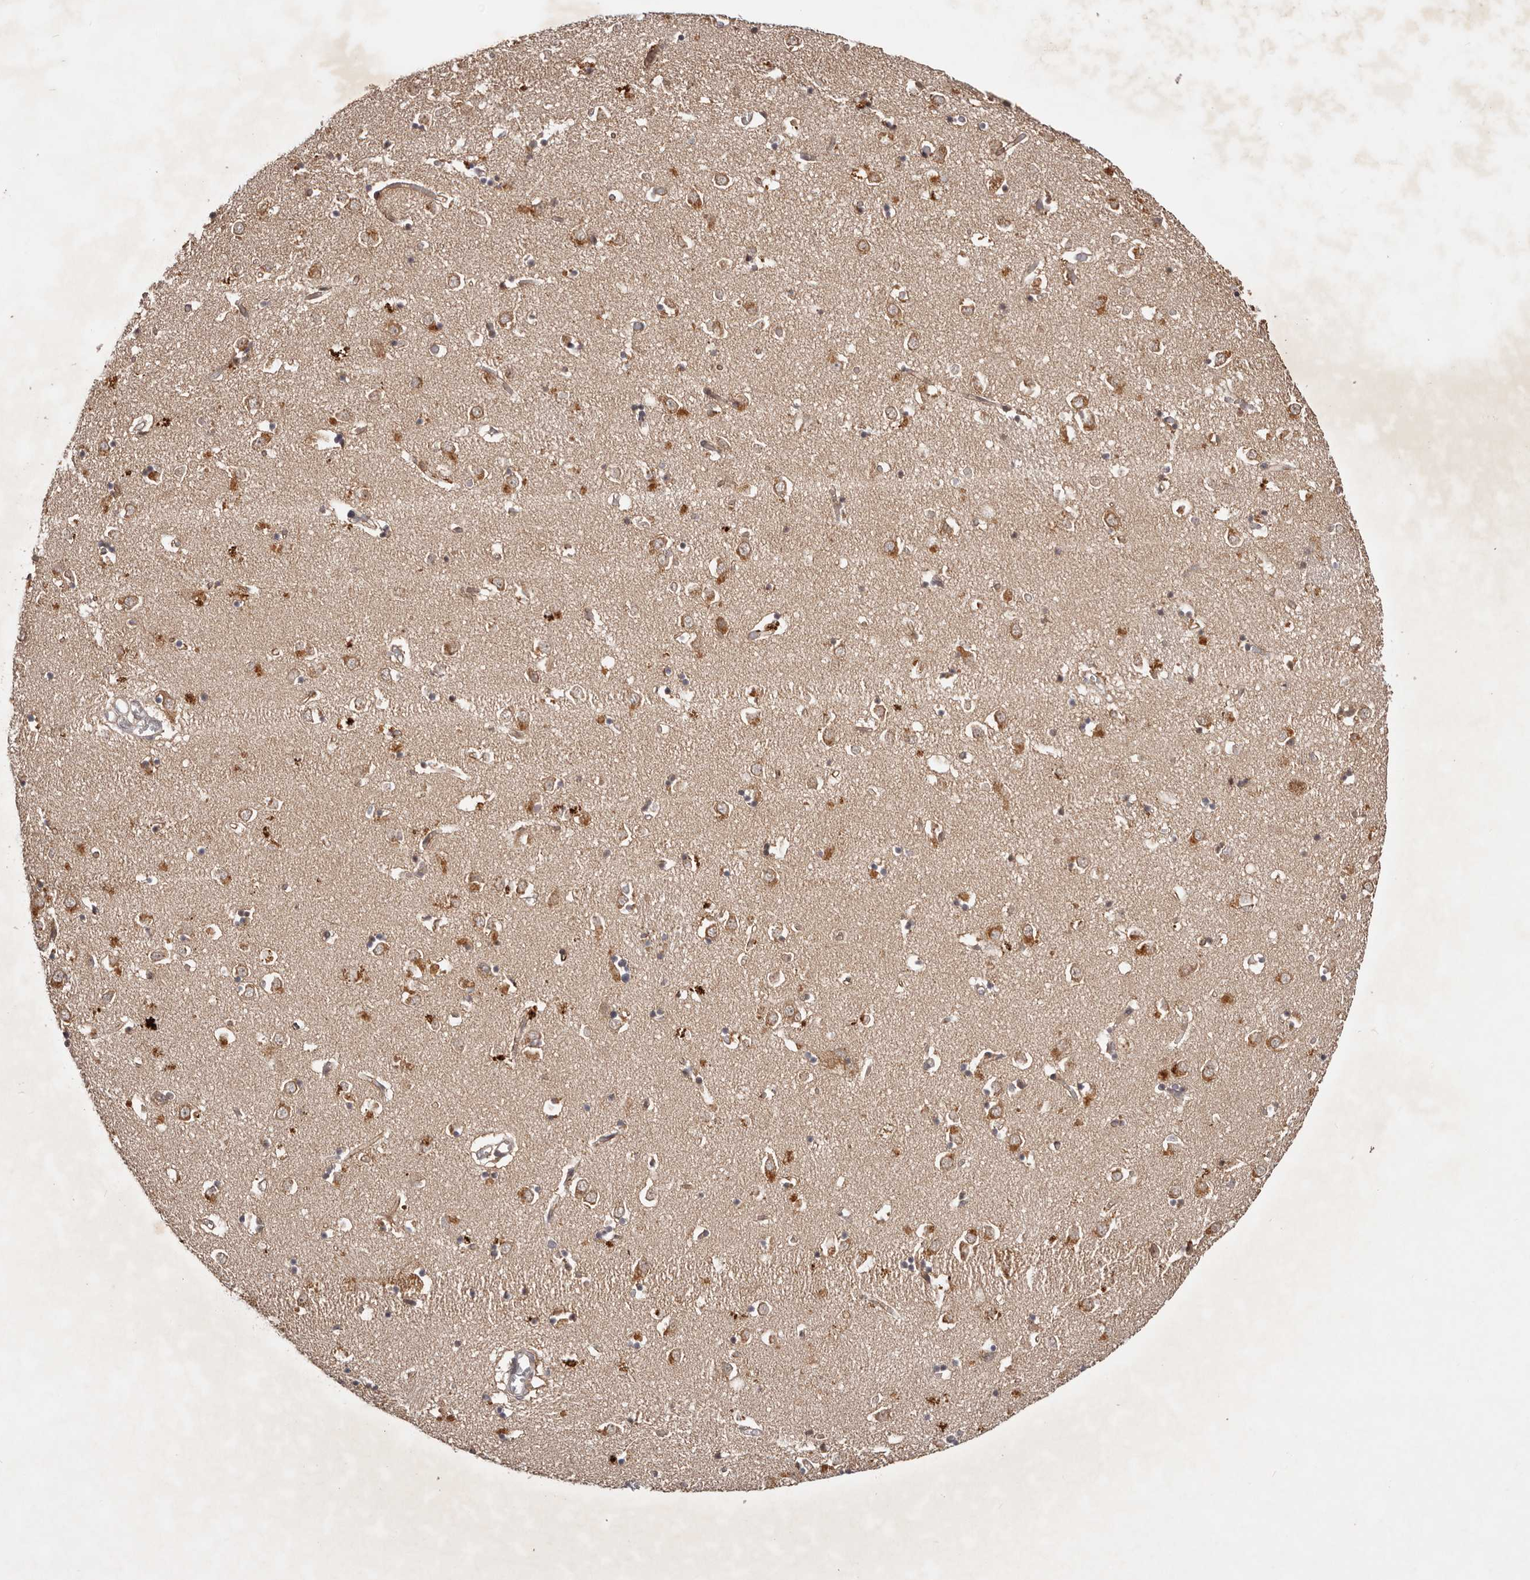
{"staining": {"intensity": "negative", "quantity": "none", "location": "none"}, "tissue": "caudate", "cell_type": "Glial cells", "image_type": "normal", "snomed": [{"axis": "morphology", "description": "Normal tissue, NOS"}, {"axis": "topography", "description": "Lateral ventricle wall"}], "caption": "Immunohistochemistry (IHC) photomicrograph of normal caudate stained for a protein (brown), which shows no positivity in glial cells. (DAB (3,3'-diaminobenzidine) IHC visualized using brightfield microscopy, high magnification).", "gene": "PKIB", "patient": {"sex": "male", "age": 70}}